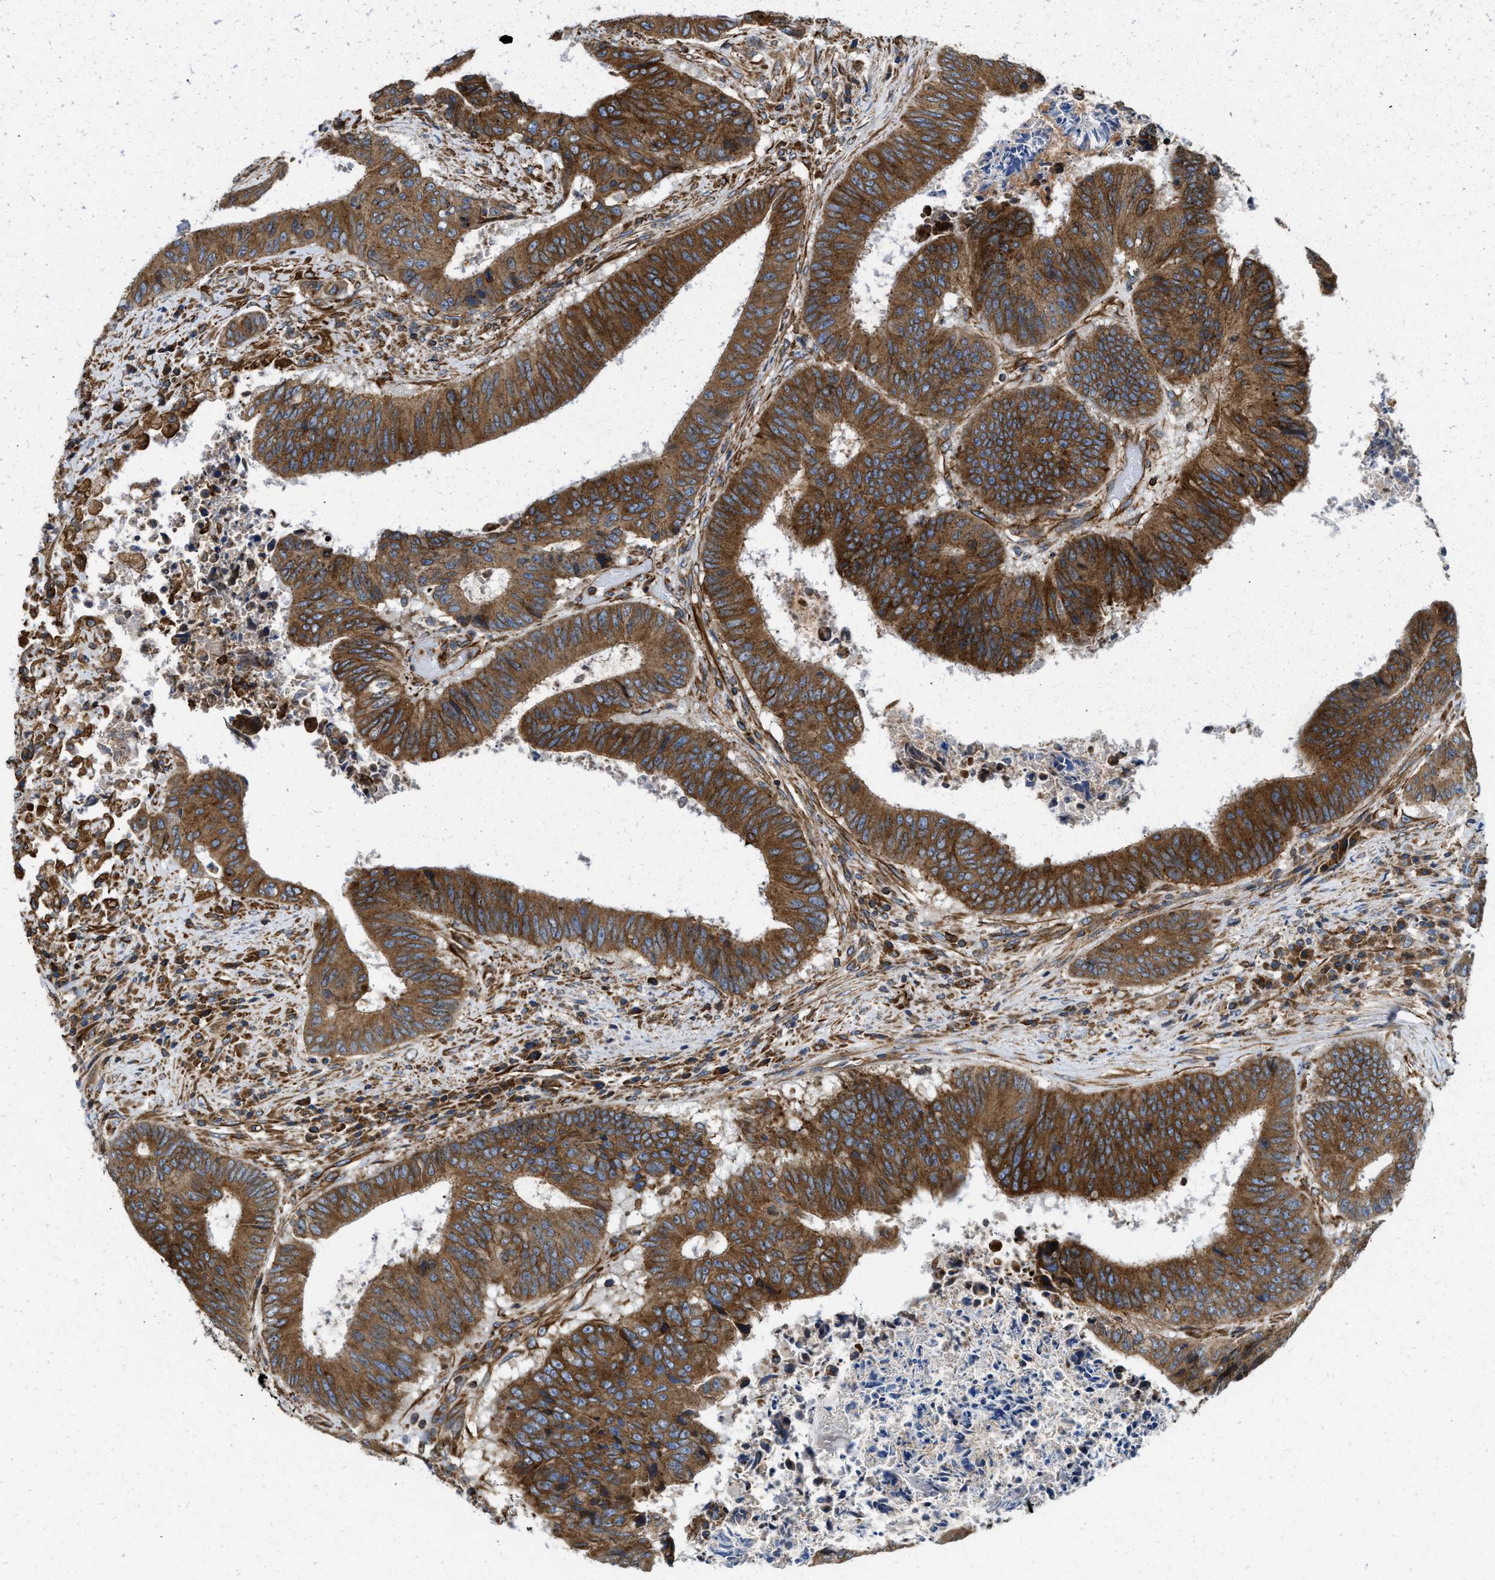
{"staining": {"intensity": "strong", "quantity": ">75%", "location": "cytoplasmic/membranous"}, "tissue": "colorectal cancer", "cell_type": "Tumor cells", "image_type": "cancer", "snomed": [{"axis": "morphology", "description": "Adenocarcinoma, NOS"}, {"axis": "topography", "description": "Rectum"}], "caption": "Human adenocarcinoma (colorectal) stained with a brown dye exhibits strong cytoplasmic/membranous positive positivity in about >75% of tumor cells.", "gene": "HSD17B12", "patient": {"sex": "male", "age": 72}}